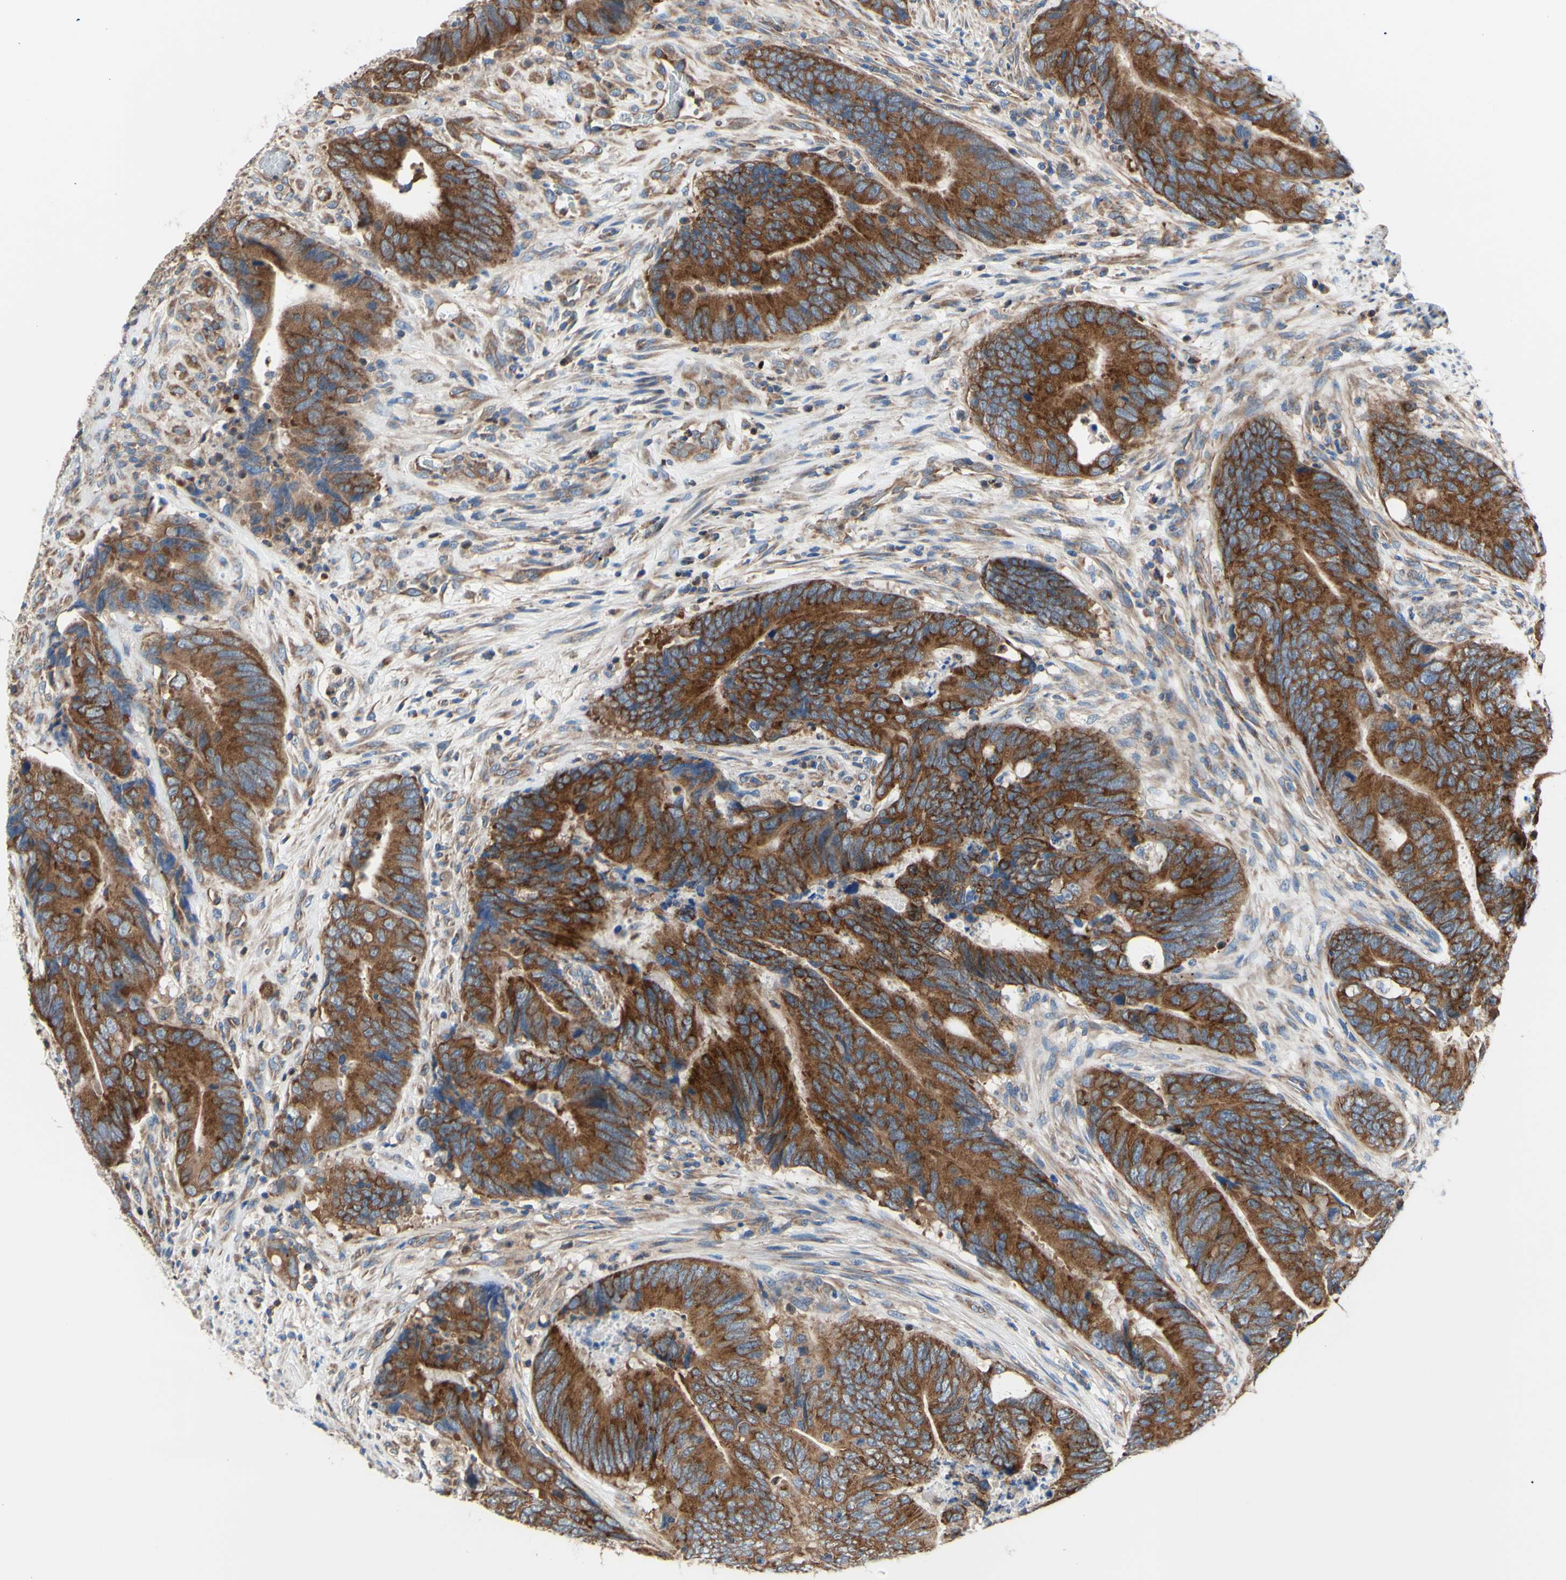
{"staining": {"intensity": "strong", "quantity": ">75%", "location": "cytoplasmic/membranous"}, "tissue": "colorectal cancer", "cell_type": "Tumor cells", "image_type": "cancer", "snomed": [{"axis": "morphology", "description": "Normal tissue, NOS"}, {"axis": "morphology", "description": "Adenocarcinoma, NOS"}, {"axis": "topography", "description": "Colon"}], "caption": "IHC of colorectal cancer (adenocarcinoma) exhibits high levels of strong cytoplasmic/membranous expression in approximately >75% of tumor cells. (DAB IHC, brown staining for protein, blue staining for nuclei).", "gene": "FMR1", "patient": {"sex": "male", "age": 56}}